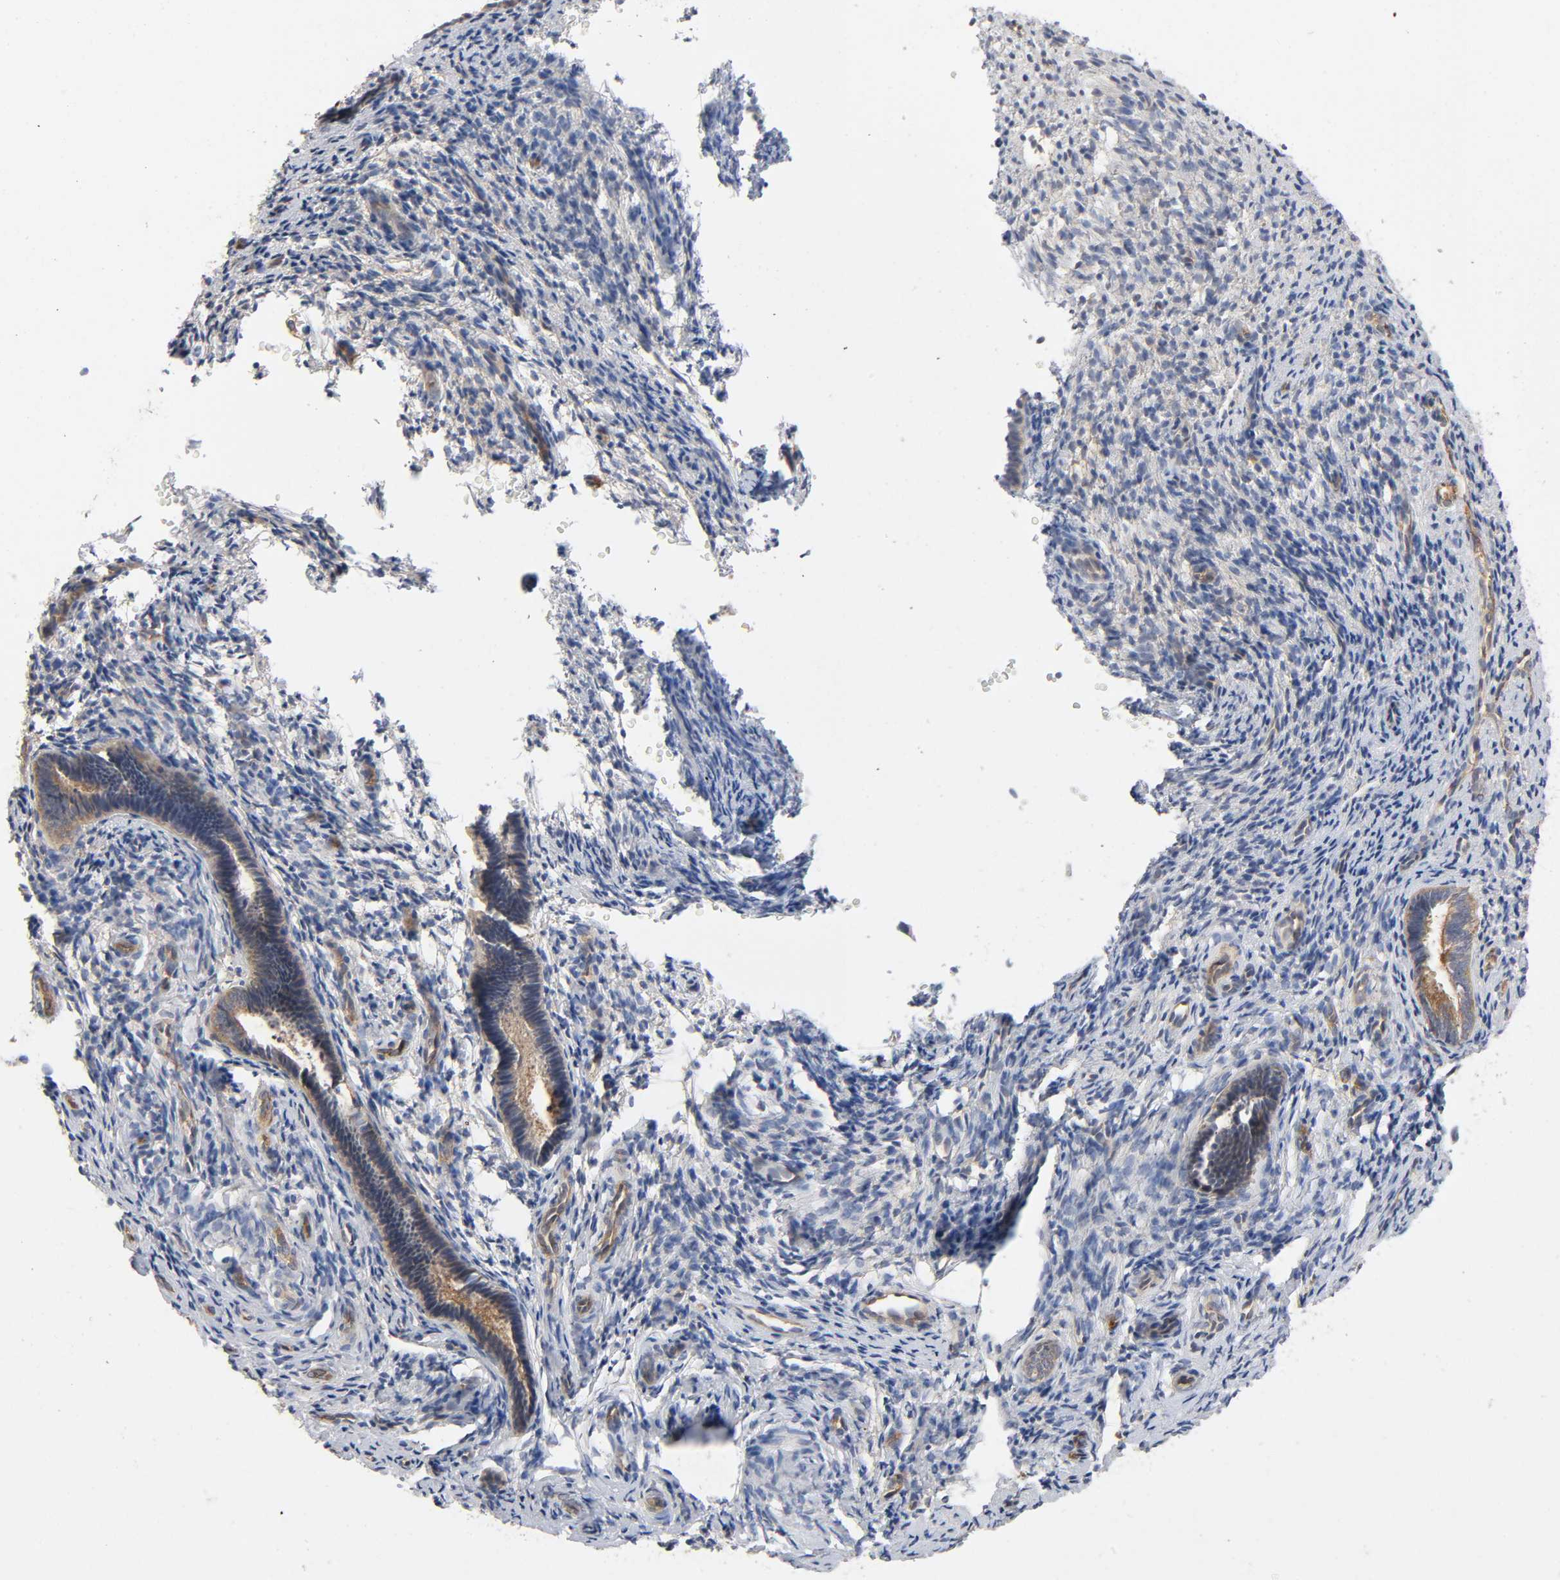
{"staining": {"intensity": "moderate", "quantity": "25%-75%", "location": "cytoplasmic/membranous"}, "tissue": "endometrium", "cell_type": "Cells in endometrial stroma", "image_type": "normal", "snomed": [{"axis": "morphology", "description": "Normal tissue, NOS"}, {"axis": "topography", "description": "Endometrium"}], "caption": "Cells in endometrial stroma display medium levels of moderate cytoplasmic/membranous staining in about 25%-75% of cells in benign endometrium.", "gene": "IQCJ", "patient": {"sex": "female", "age": 27}}